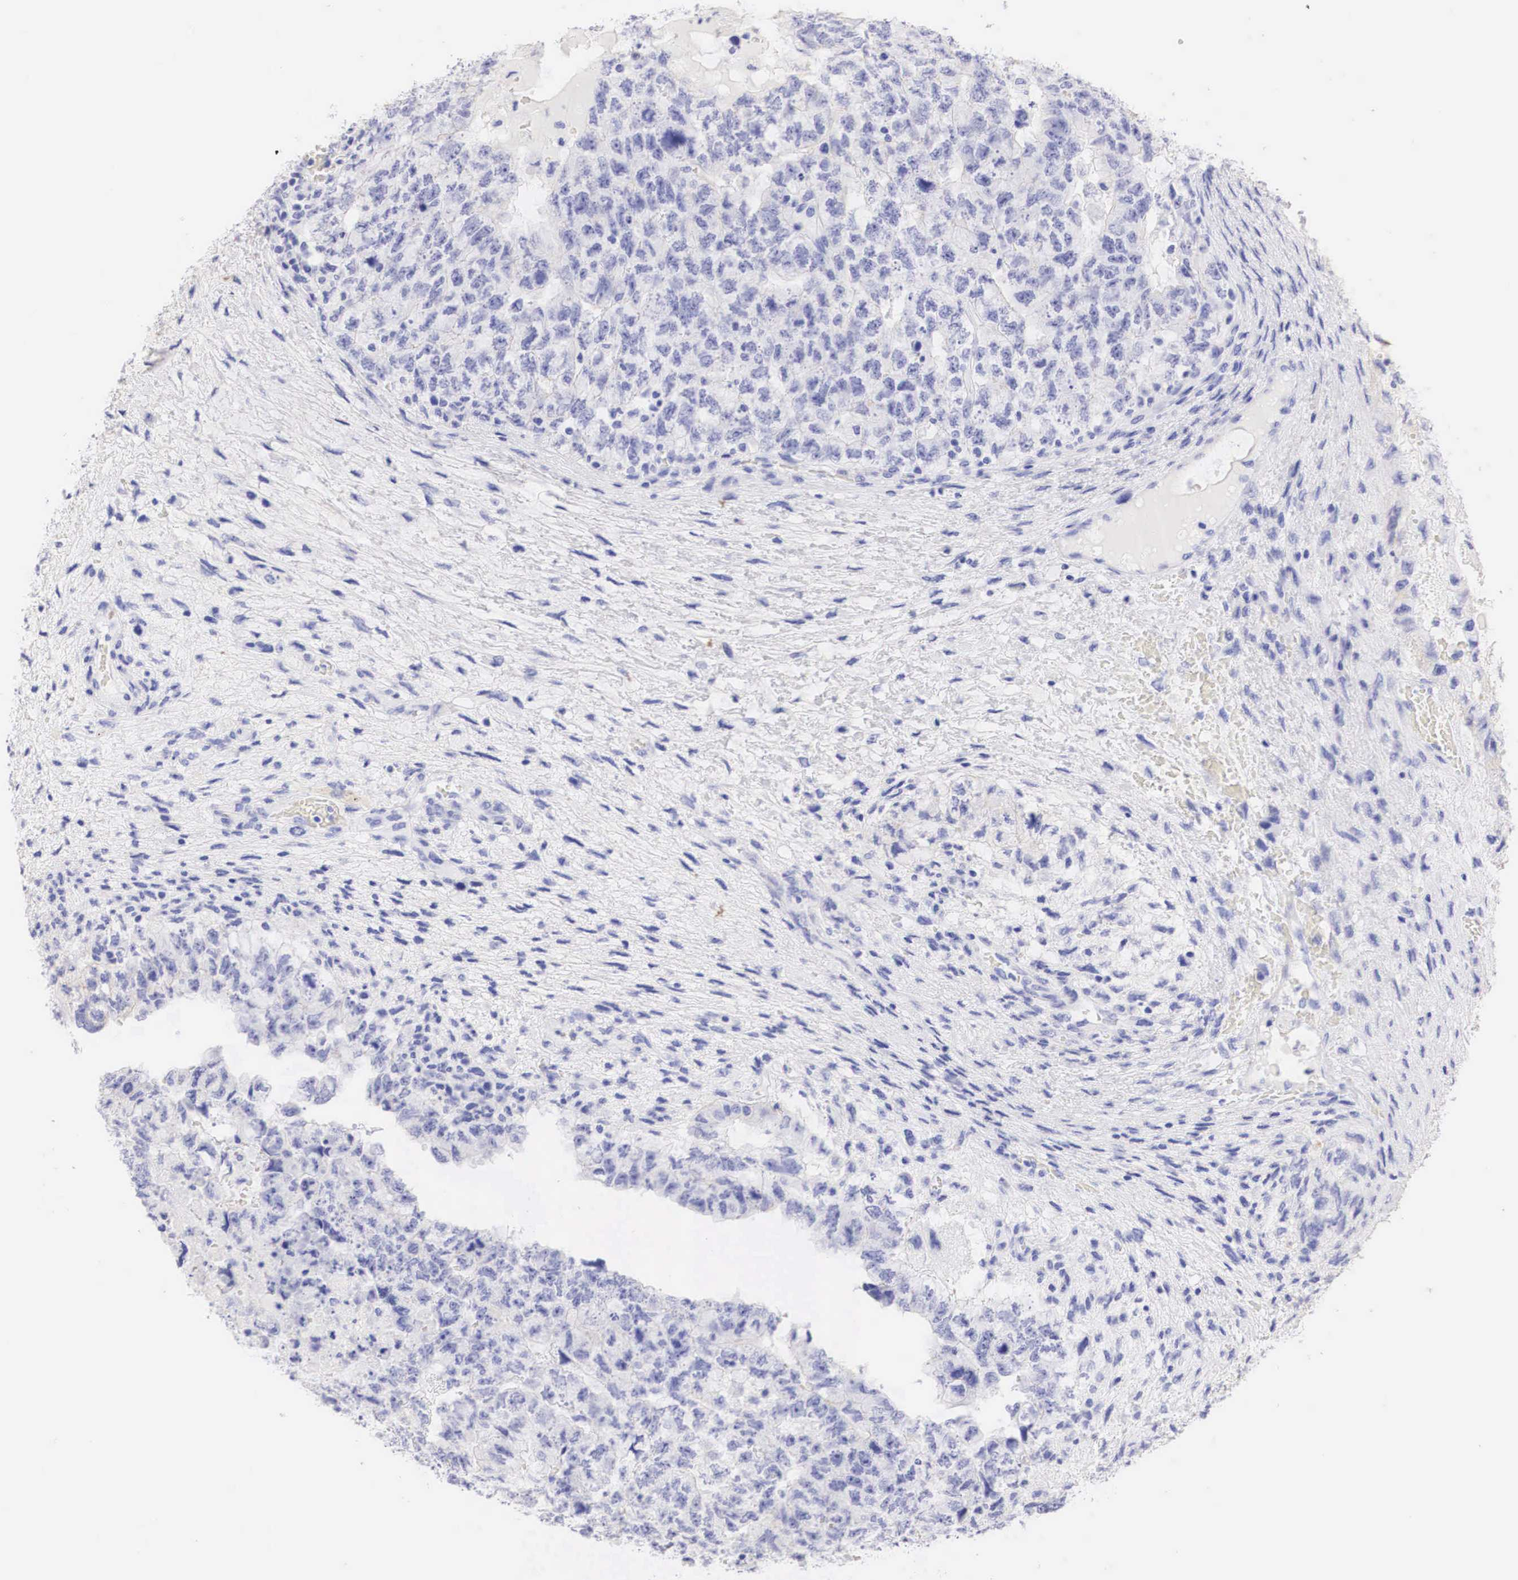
{"staining": {"intensity": "negative", "quantity": "none", "location": "none"}, "tissue": "testis cancer", "cell_type": "Tumor cells", "image_type": "cancer", "snomed": [{"axis": "morphology", "description": "Carcinoma, Embryonal, NOS"}, {"axis": "topography", "description": "Testis"}], "caption": "Immunohistochemical staining of testis embryonal carcinoma exhibits no significant staining in tumor cells.", "gene": "ERBB2", "patient": {"sex": "male", "age": 36}}